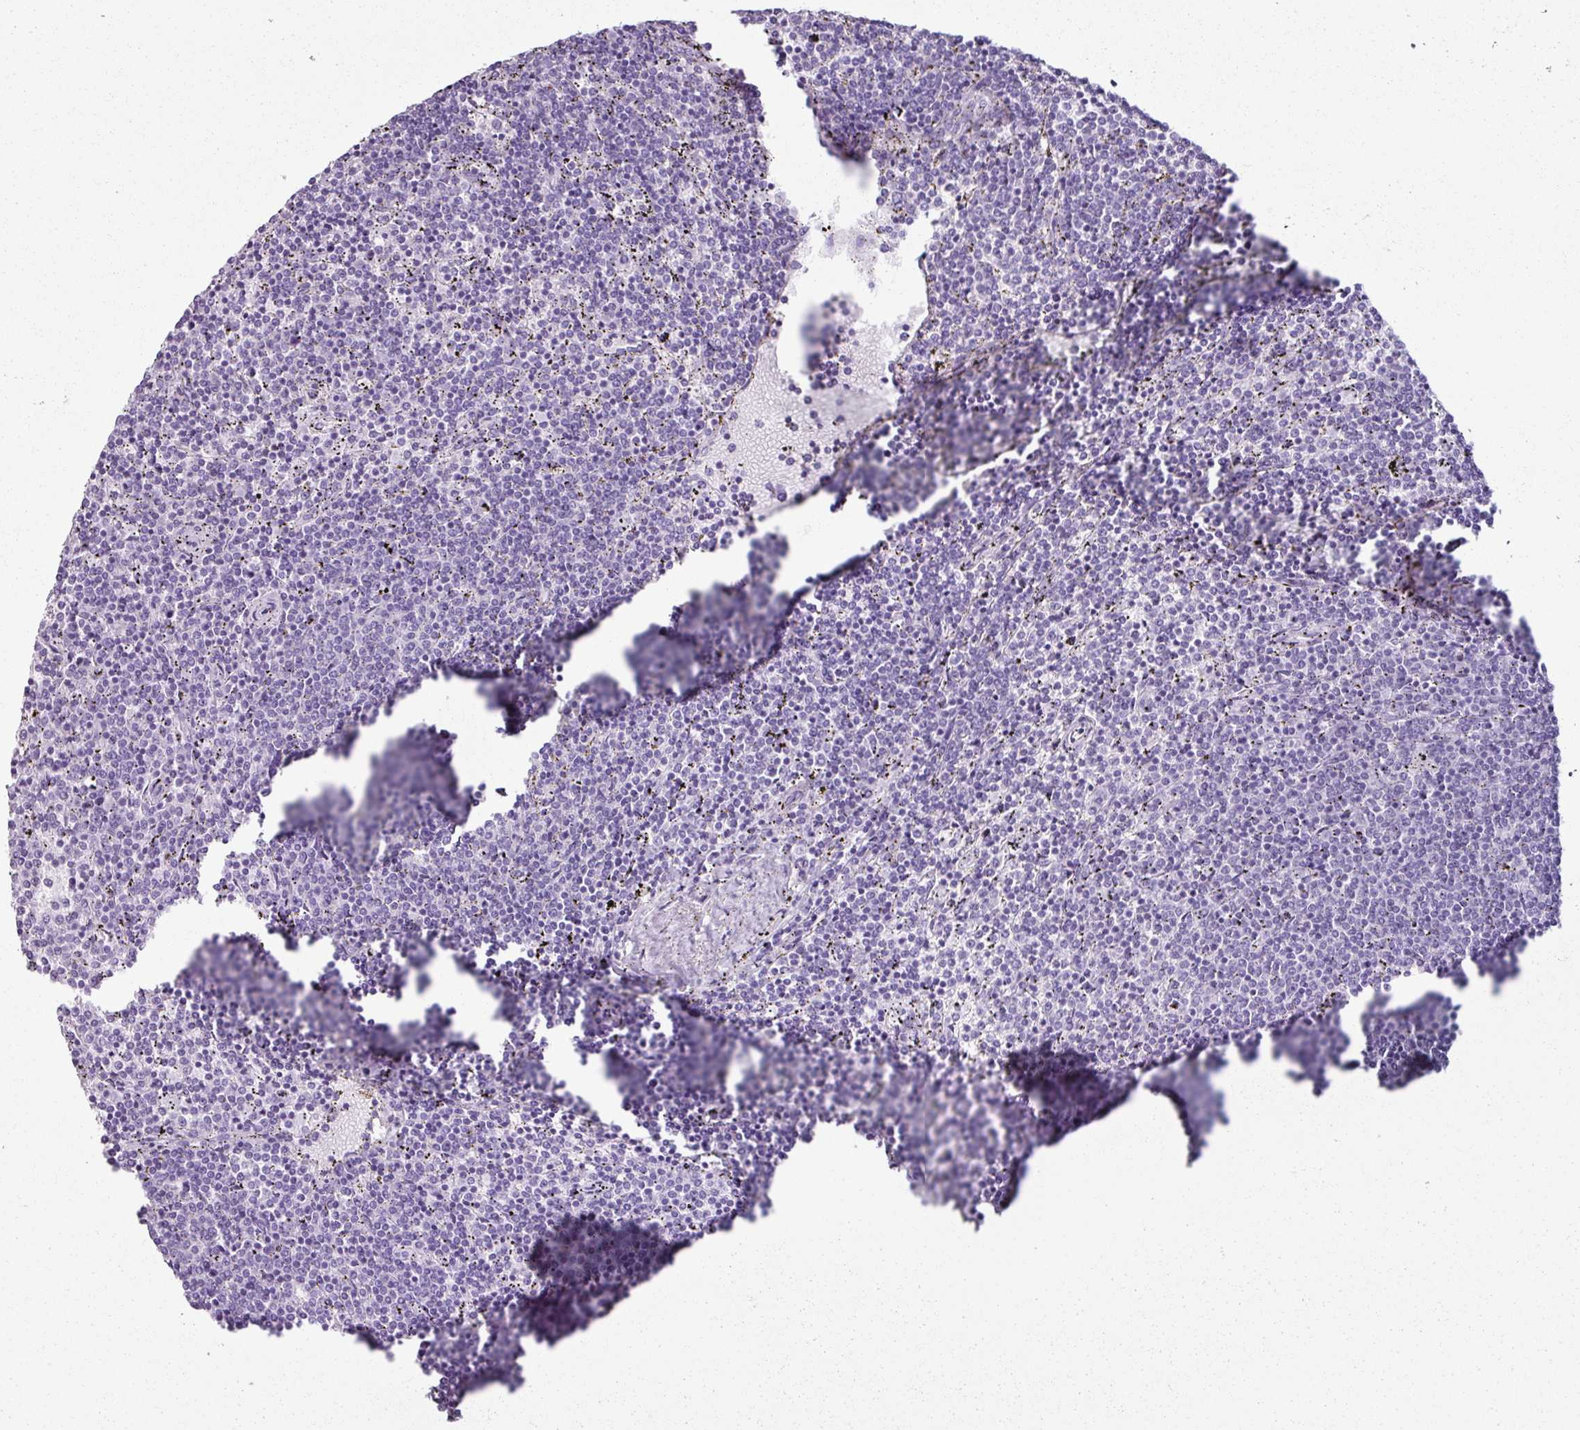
{"staining": {"intensity": "negative", "quantity": "none", "location": "none"}, "tissue": "lymphoma", "cell_type": "Tumor cells", "image_type": "cancer", "snomed": [{"axis": "morphology", "description": "Malignant lymphoma, non-Hodgkin's type, Low grade"}, {"axis": "topography", "description": "Spleen"}], "caption": "There is no significant staining in tumor cells of lymphoma. (Immunohistochemistry, brightfield microscopy, high magnification).", "gene": "SCT", "patient": {"sex": "female", "age": 50}}